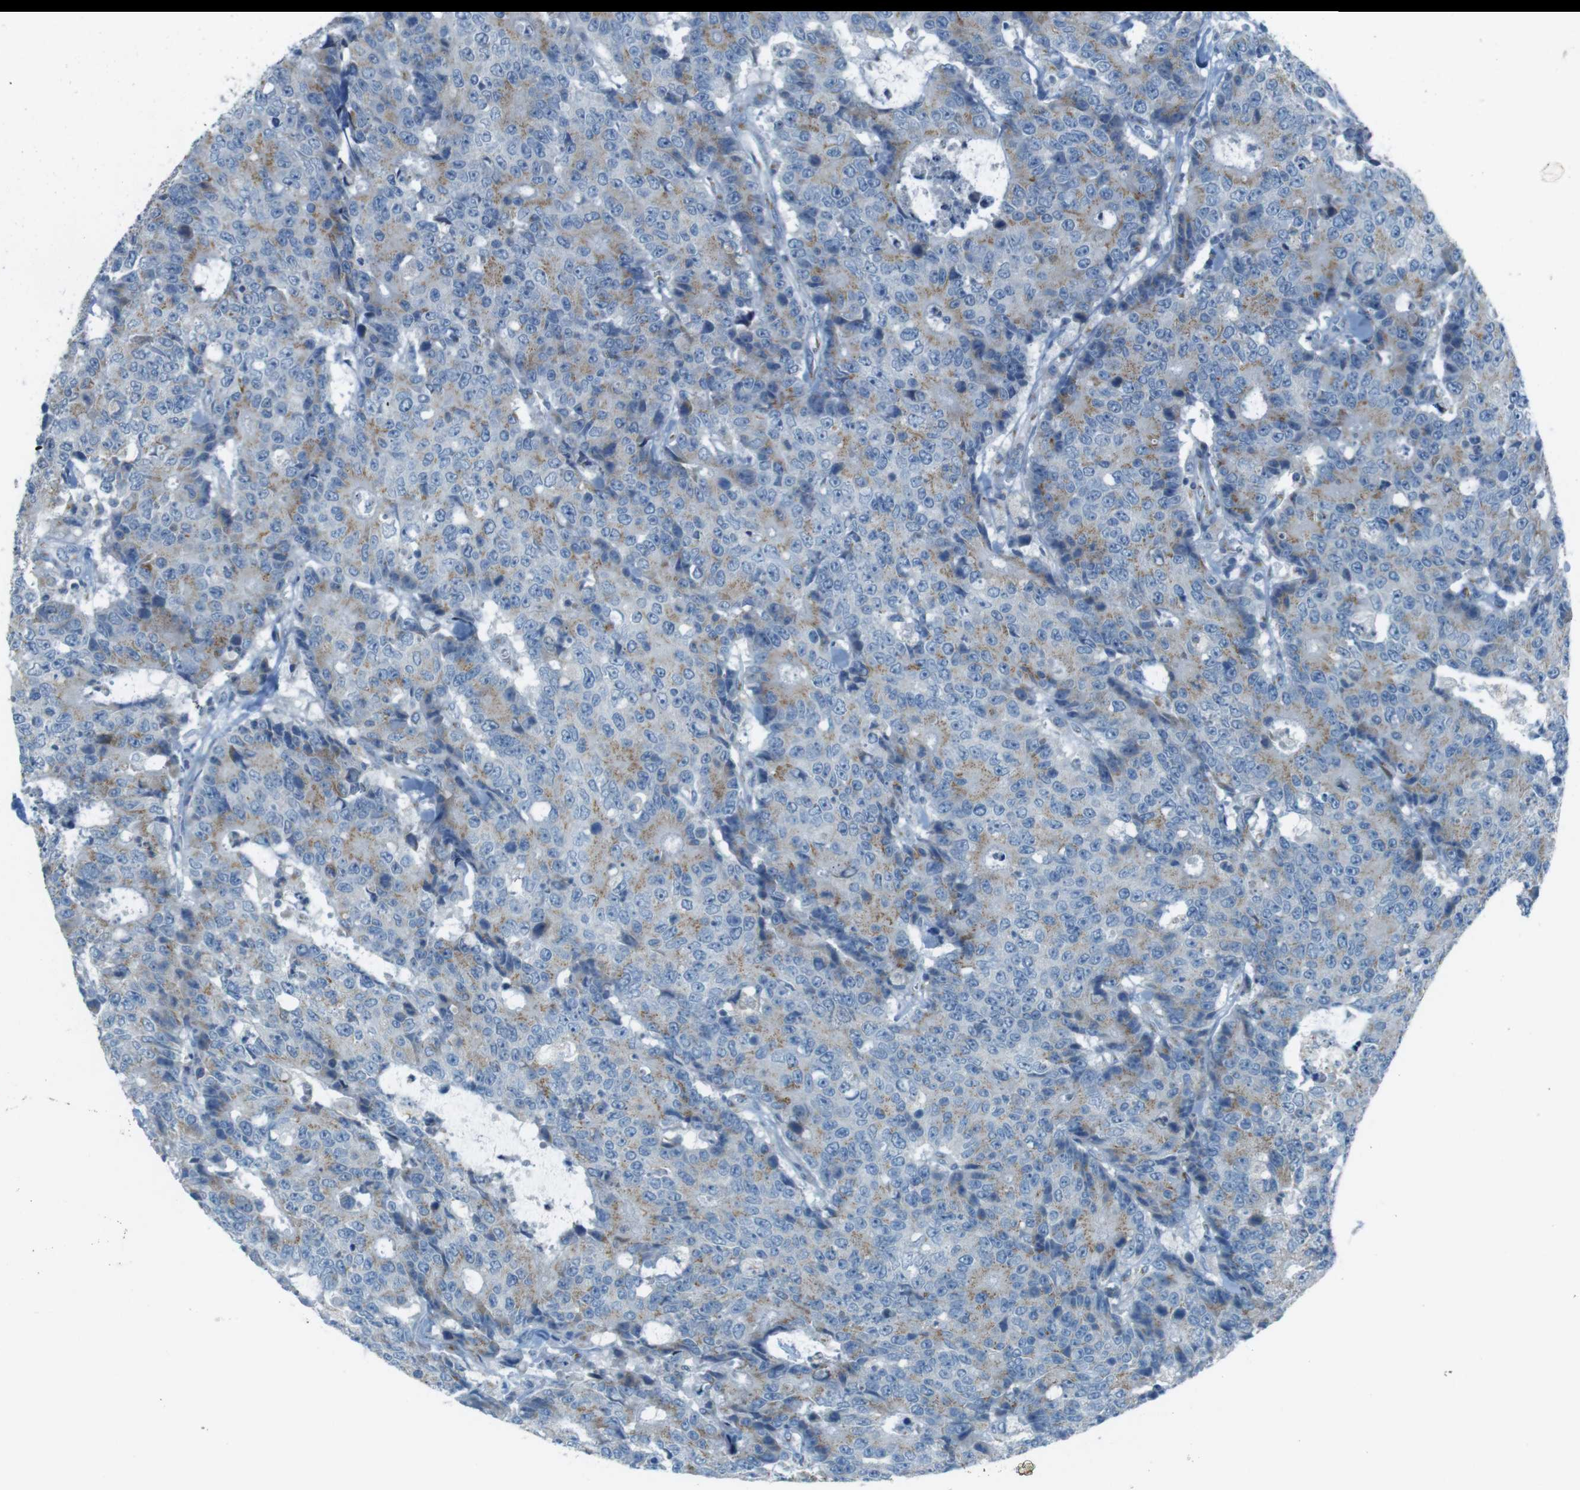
{"staining": {"intensity": "moderate", "quantity": "25%-75%", "location": "cytoplasmic/membranous"}, "tissue": "colorectal cancer", "cell_type": "Tumor cells", "image_type": "cancer", "snomed": [{"axis": "morphology", "description": "Adenocarcinoma, NOS"}, {"axis": "topography", "description": "Colon"}], "caption": "Adenocarcinoma (colorectal) tissue displays moderate cytoplasmic/membranous positivity in about 25%-75% of tumor cells, visualized by immunohistochemistry.", "gene": "TXNDC15", "patient": {"sex": "female", "age": 86}}